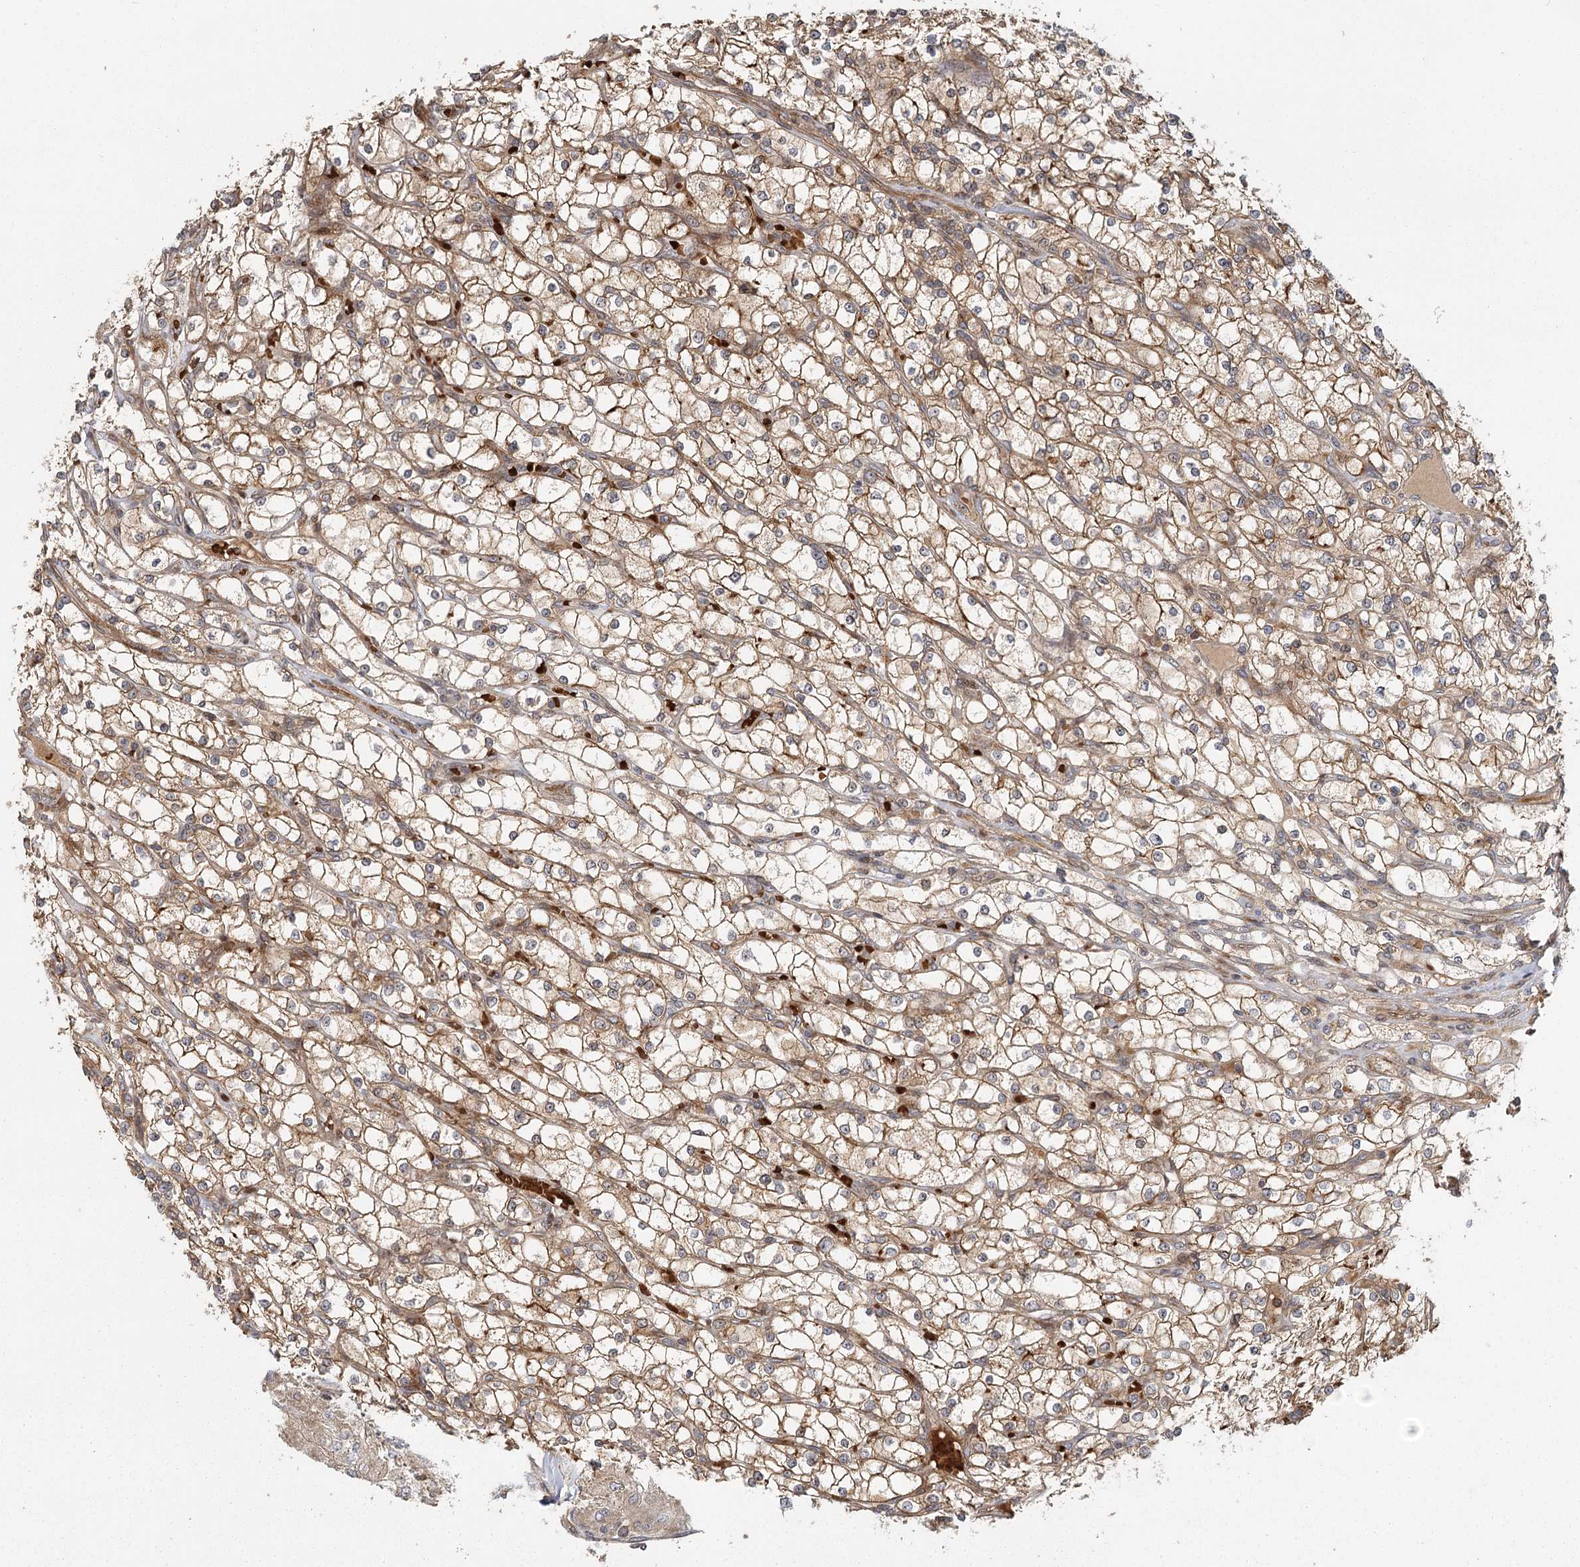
{"staining": {"intensity": "moderate", "quantity": ">75%", "location": "cytoplasmic/membranous"}, "tissue": "renal cancer", "cell_type": "Tumor cells", "image_type": "cancer", "snomed": [{"axis": "morphology", "description": "Adenocarcinoma, NOS"}, {"axis": "topography", "description": "Kidney"}], "caption": "Immunohistochemical staining of human renal adenocarcinoma exhibits medium levels of moderate cytoplasmic/membranous protein staining in approximately >75% of tumor cells.", "gene": "RAPGEF6", "patient": {"sex": "male", "age": 80}}